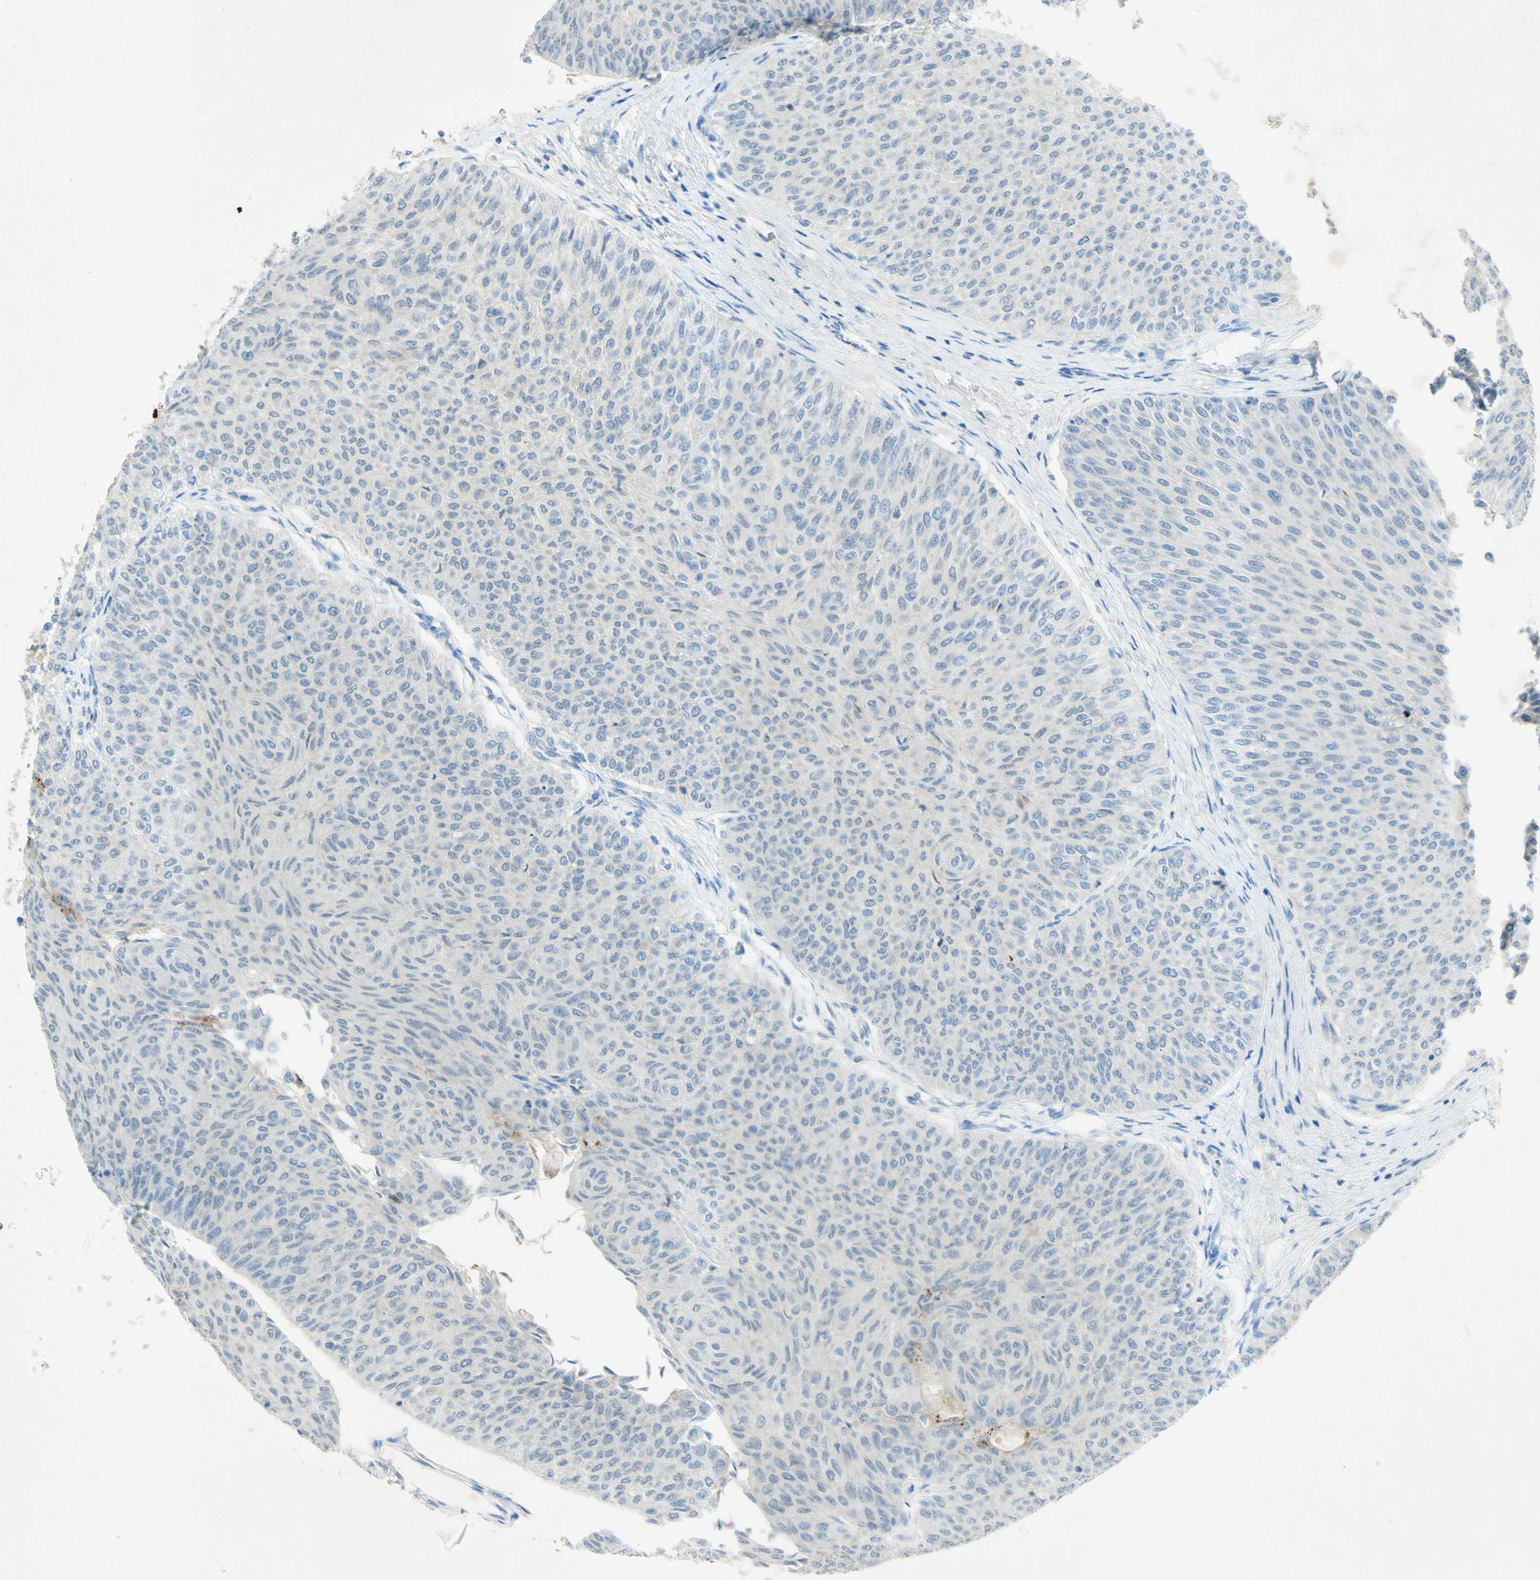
{"staining": {"intensity": "negative", "quantity": "none", "location": "none"}, "tissue": "urothelial cancer", "cell_type": "Tumor cells", "image_type": "cancer", "snomed": [{"axis": "morphology", "description": "Urothelial carcinoma, Low grade"}, {"axis": "topography", "description": "Urinary bladder"}], "caption": "The histopathology image demonstrates no significant expression in tumor cells of urothelial carcinoma (low-grade).", "gene": "GDF15", "patient": {"sex": "male", "age": 78}}